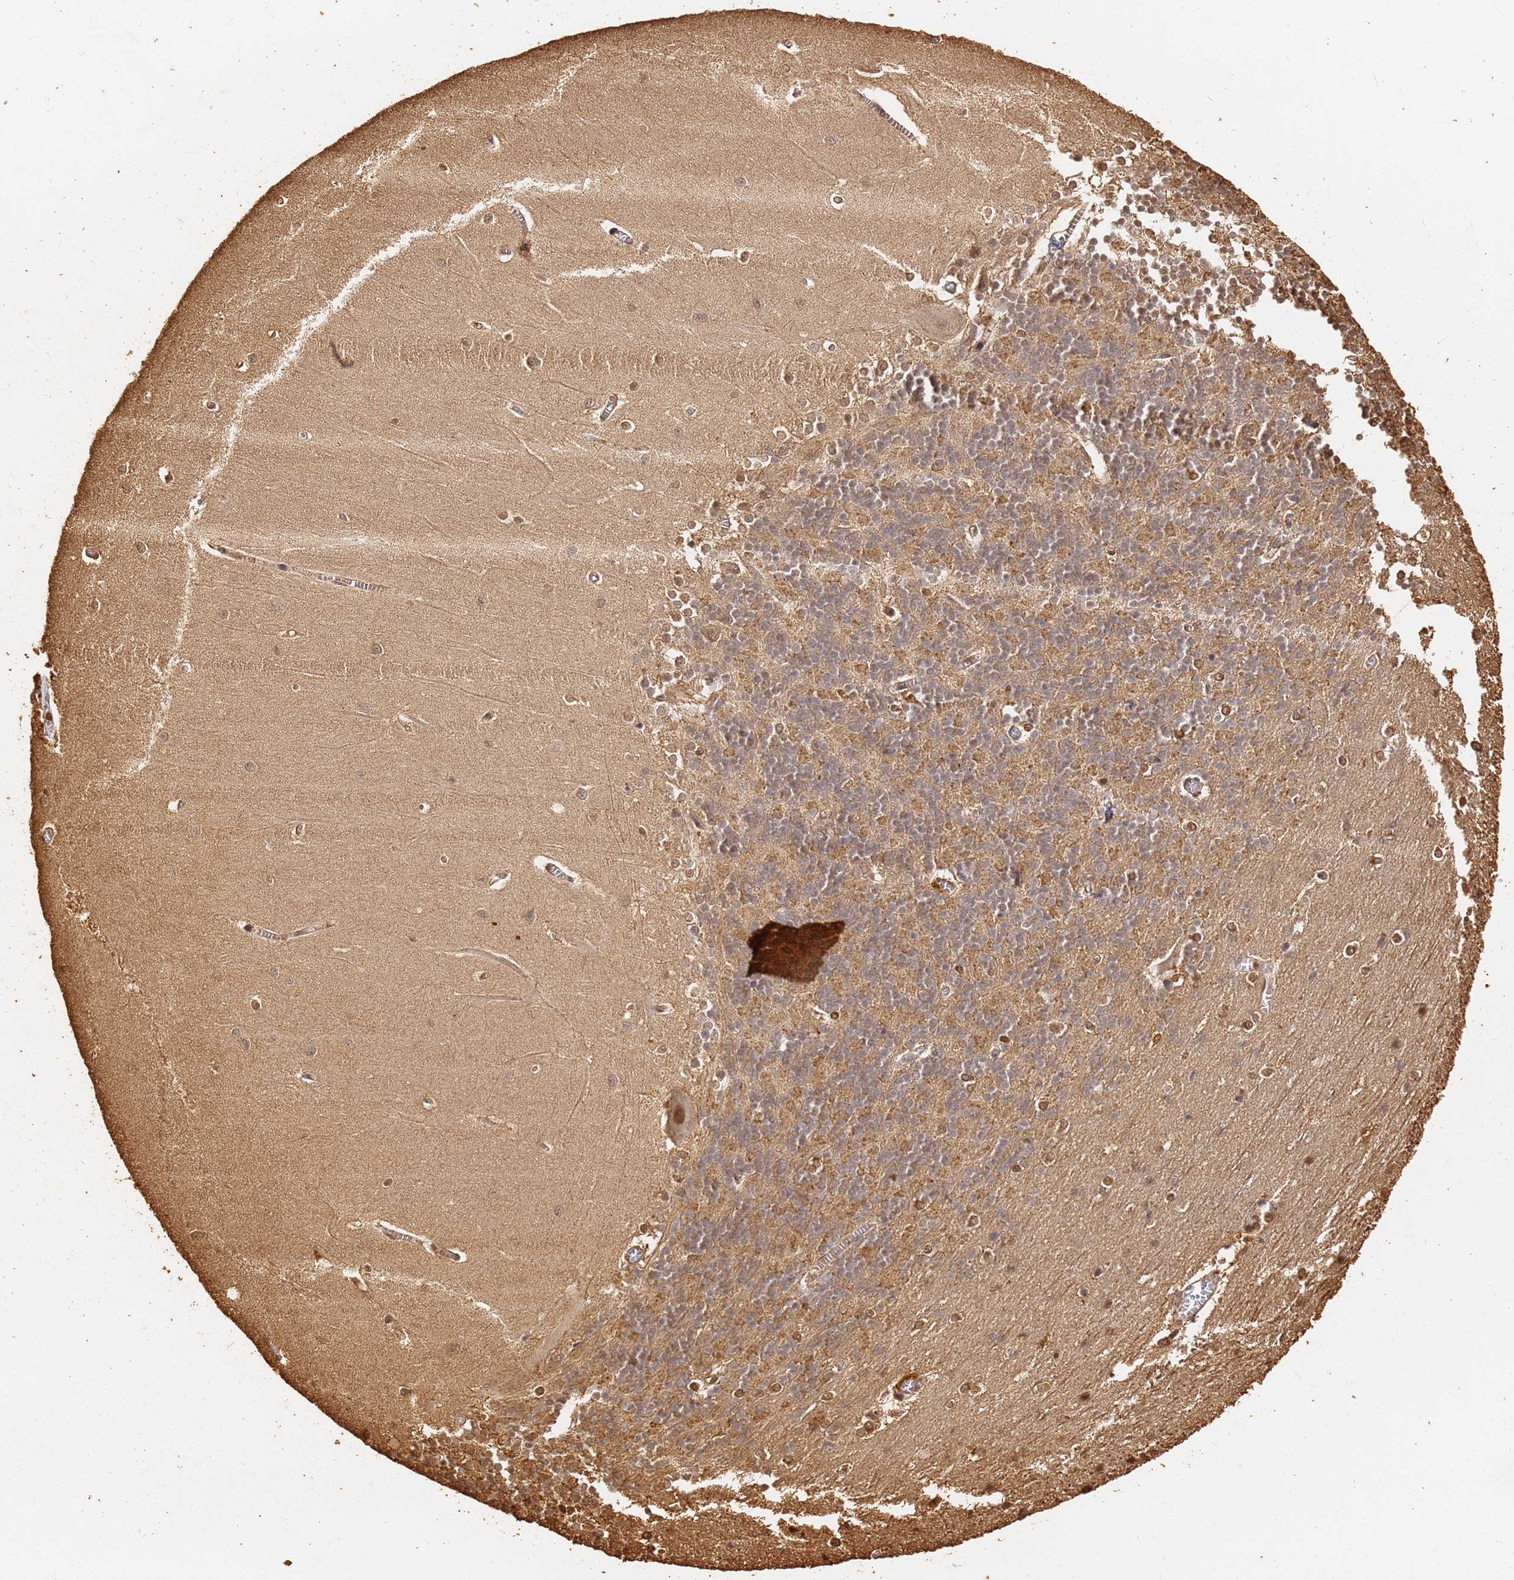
{"staining": {"intensity": "moderate", "quantity": "25%-75%", "location": "cytoplasmic/membranous"}, "tissue": "cerebellum", "cell_type": "Cells in granular layer", "image_type": "normal", "snomed": [{"axis": "morphology", "description": "Normal tissue, NOS"}, {"axis": "topography", "description": "Cerebellum"}], "caption": "Moderate cytoplasmic/membranous expression is seen in approximately 25%-75% of cells in granular layer in normal cerebellum. The protein is stained brown, and the nuclei are stained in blue (DAB (3,3'-diaminobenzidine) IHC with brightfield microscopy, high magnification).", "gene": "JAK2", "patient": {"sex": "male", "age": 37}}